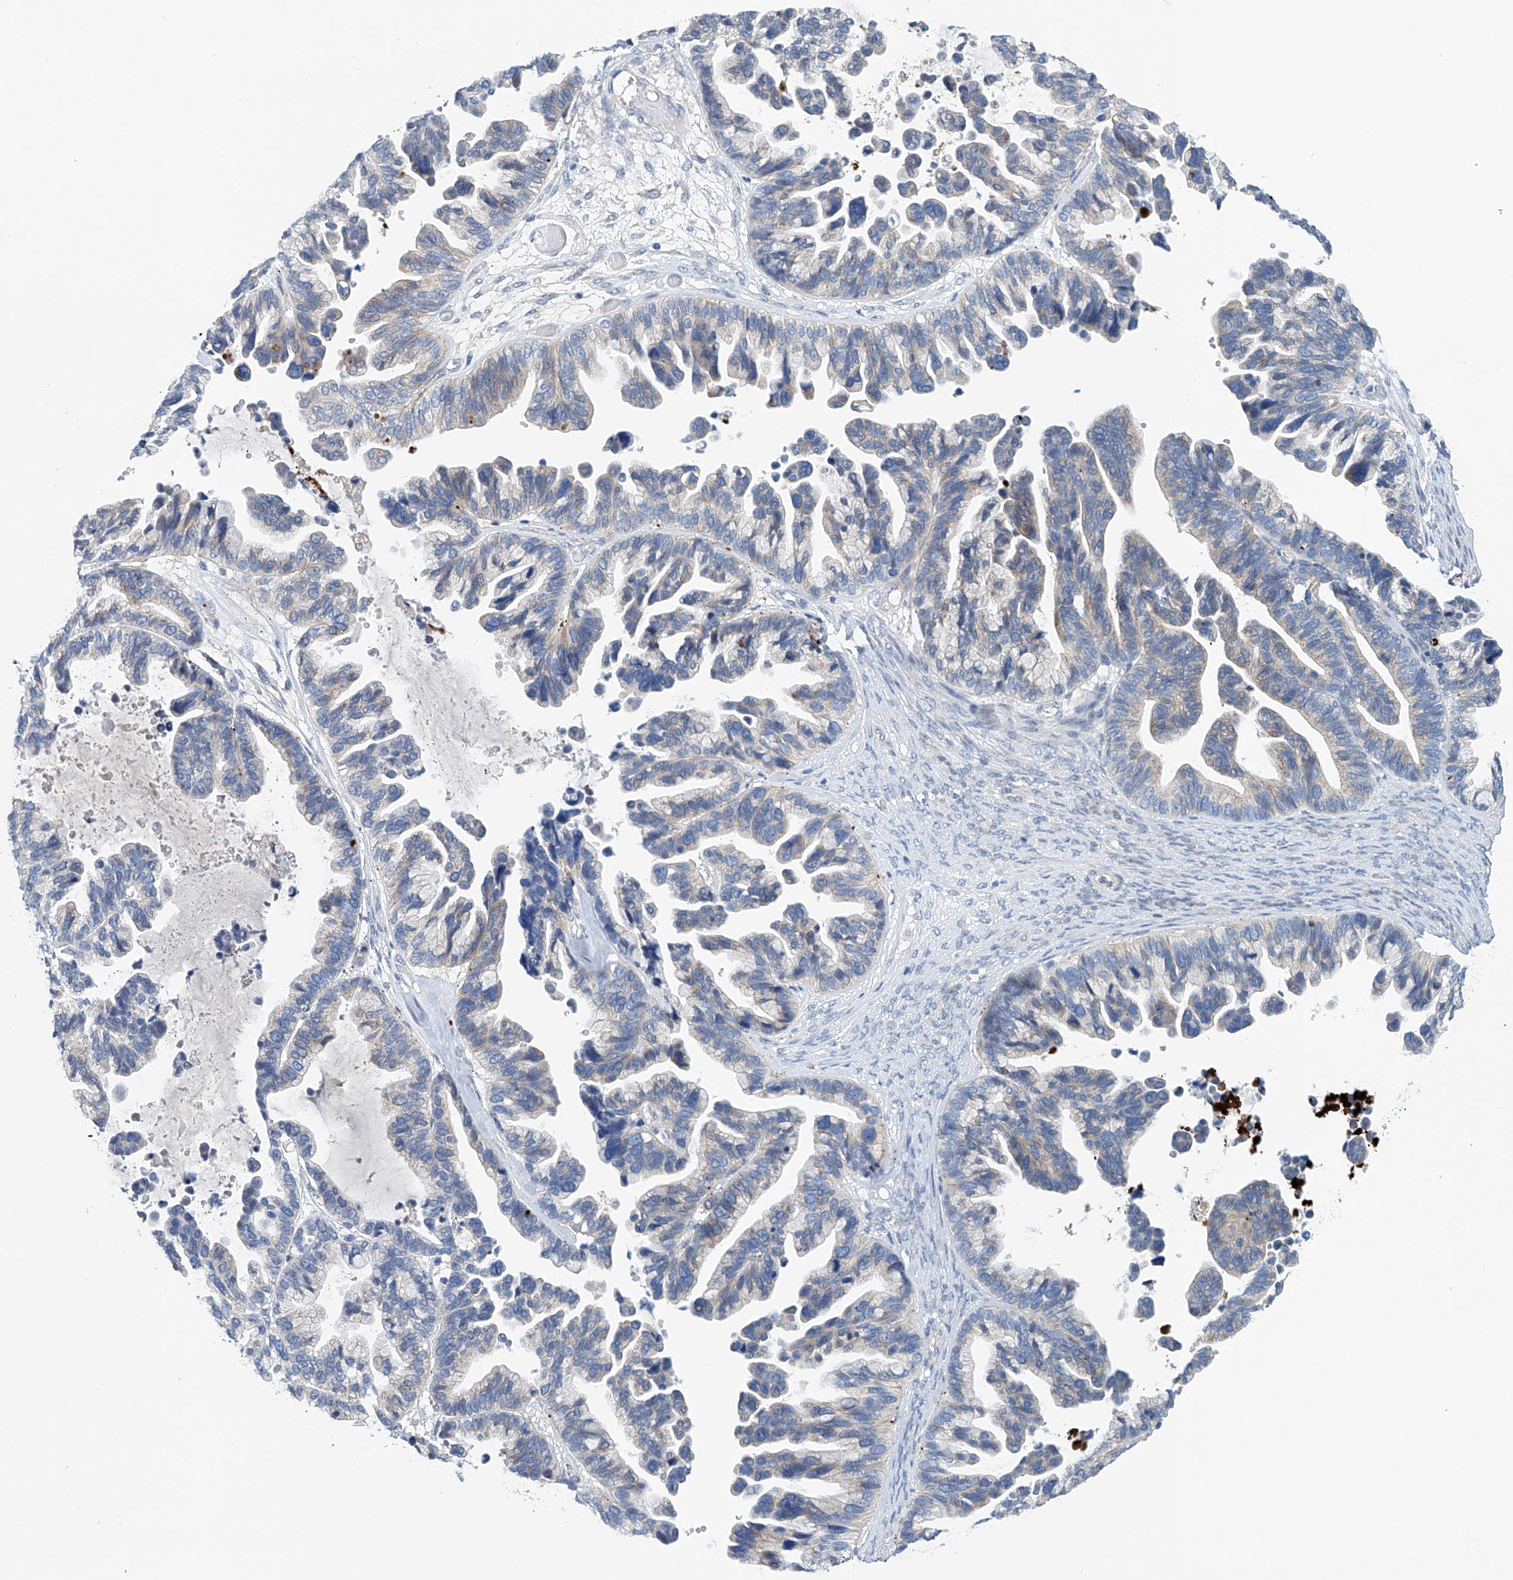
{"staining": {"intensity": "negative", "quantity": "none", "location": "none"}, "tissue": "ovarian cancer", "cell_type": "Tumor cells", "image_type": "cancer", "snomed": [{"axis": "morphology", "description": "Cystadenocarcinoma, serous, NOS"}, {"axis": "topography", "description": "Ovary"}], "caption": "Ovarian serous cystadenocarcinoma was stained to show a protein in brown. There is no significant expression in tumor cells.", "gene": "CEP85L", "patient": {"sex": "female", "age": 56}}